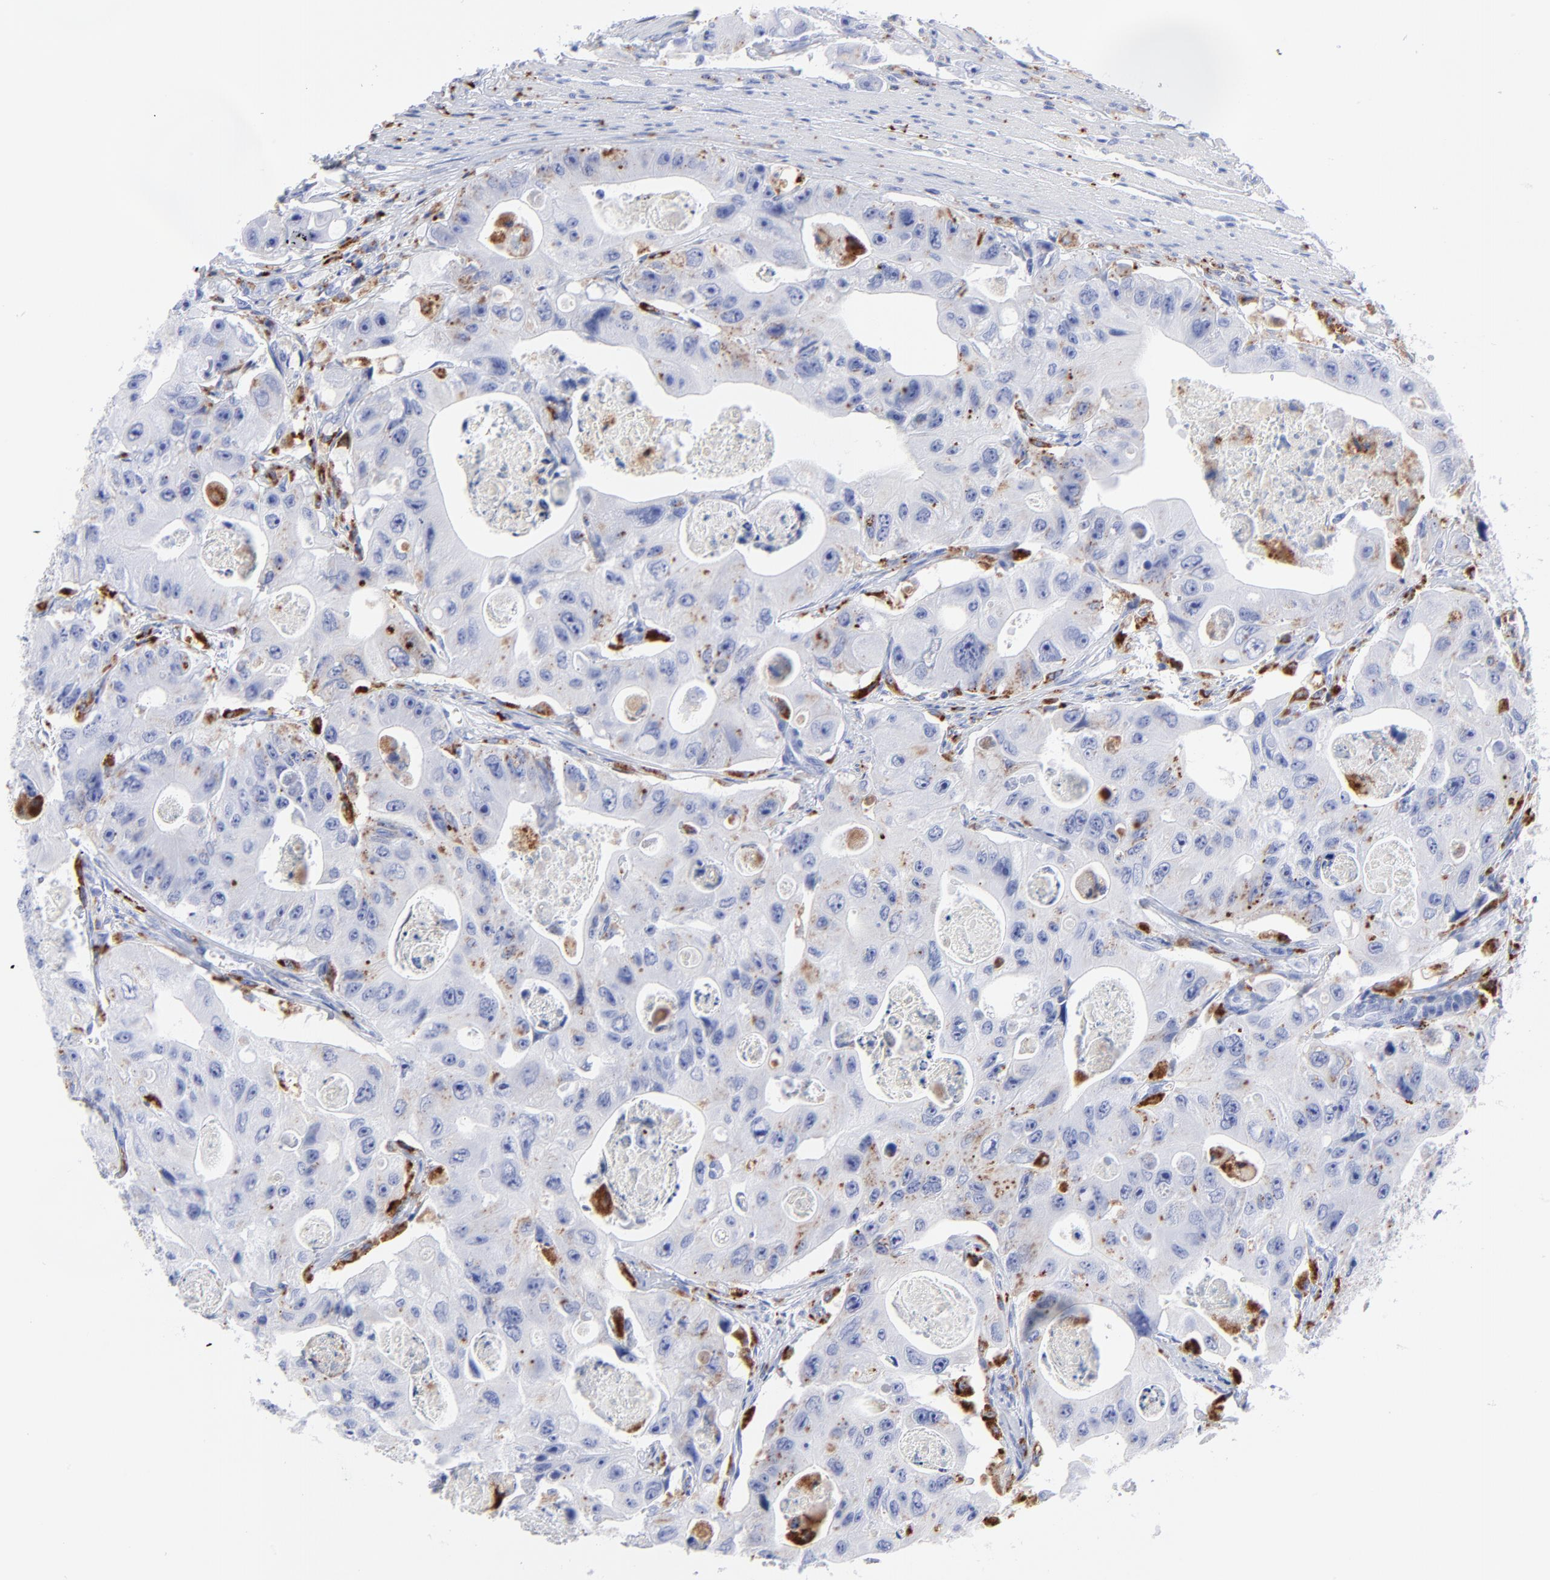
{"staining": {"intensity": "moderate", "quantity": "<25%", "location": "cytoplasmic/membranous"}, "tissue": "colorectal cancer", "cell_type": "Tumor cells", "image_type": "cancer", "snomed": [{"axis": "morphology", "description": "Adenocarcinoma, NOS"}, {"axis": "topography", "description": "Colon"}], "caption": "High-power microscopy captured an immunohistochemistry (IHC) histopathology image of colorectal cancer, revealing moderate cytoplasmic/membranous expression in approximately <25% of tumor cells.", "gene": "CPVL", "patient": {"sex": "female", "age": 46}}